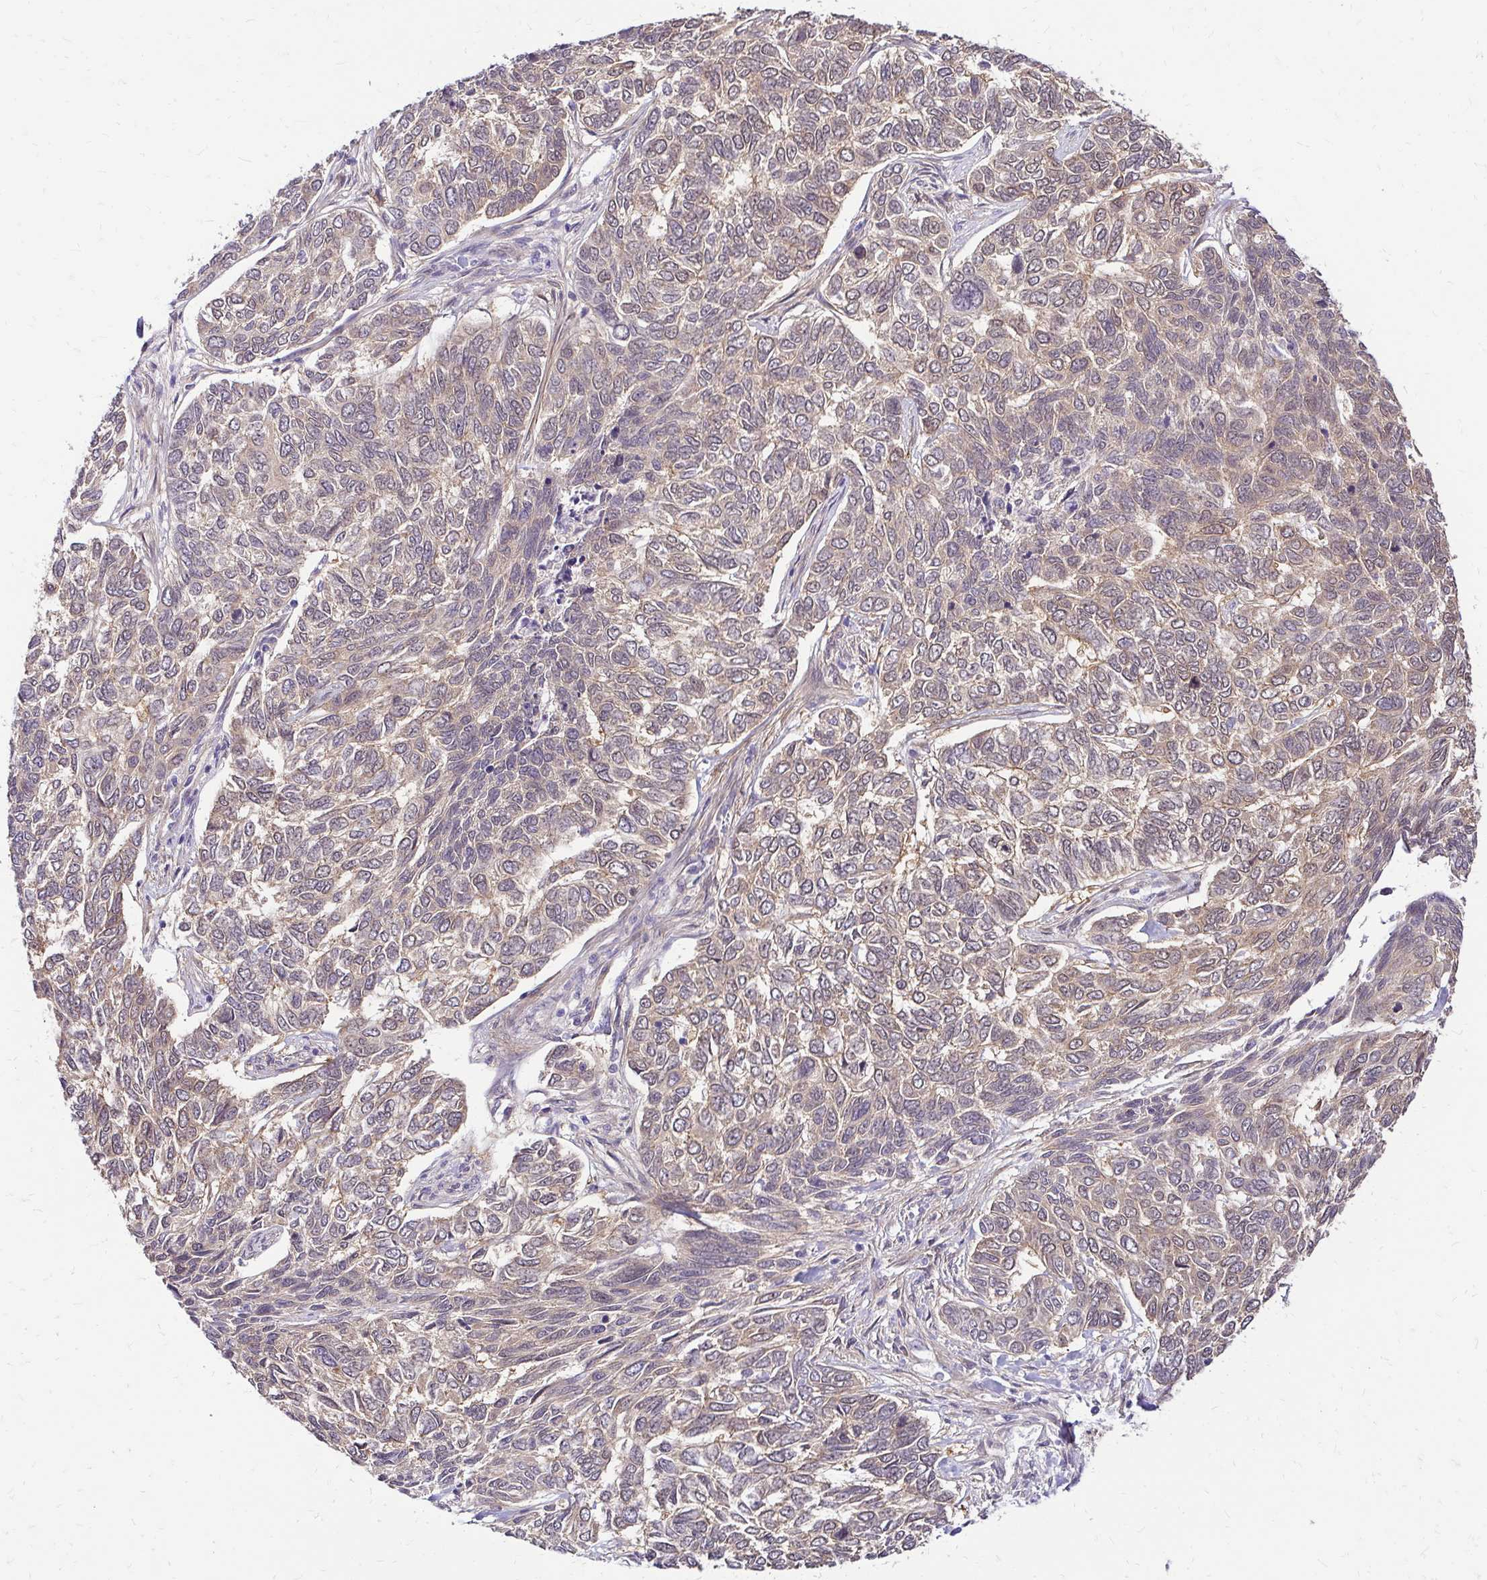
{"staining": {"intensity": "weak", "quantity": "25%-75%", "location": "cytoplasmic/membranous"}, "tissue": "skin cancer", "cell_type": "Tumor cells", "image_type": "cancer", "snomed": [{"axis": "morphology", "description": "Basal cell carcinoma"}, {"axis": "topography", "description": "Skin"}], "caption": "Immunohistochemical staining of skin cancer demonstrates low levels of weak cytoplasmic/membranous protein expression in approximately 25%-75% of tumor cells.", "gene": "YAP1", "patient": {"sex": "female", "age": 65}}